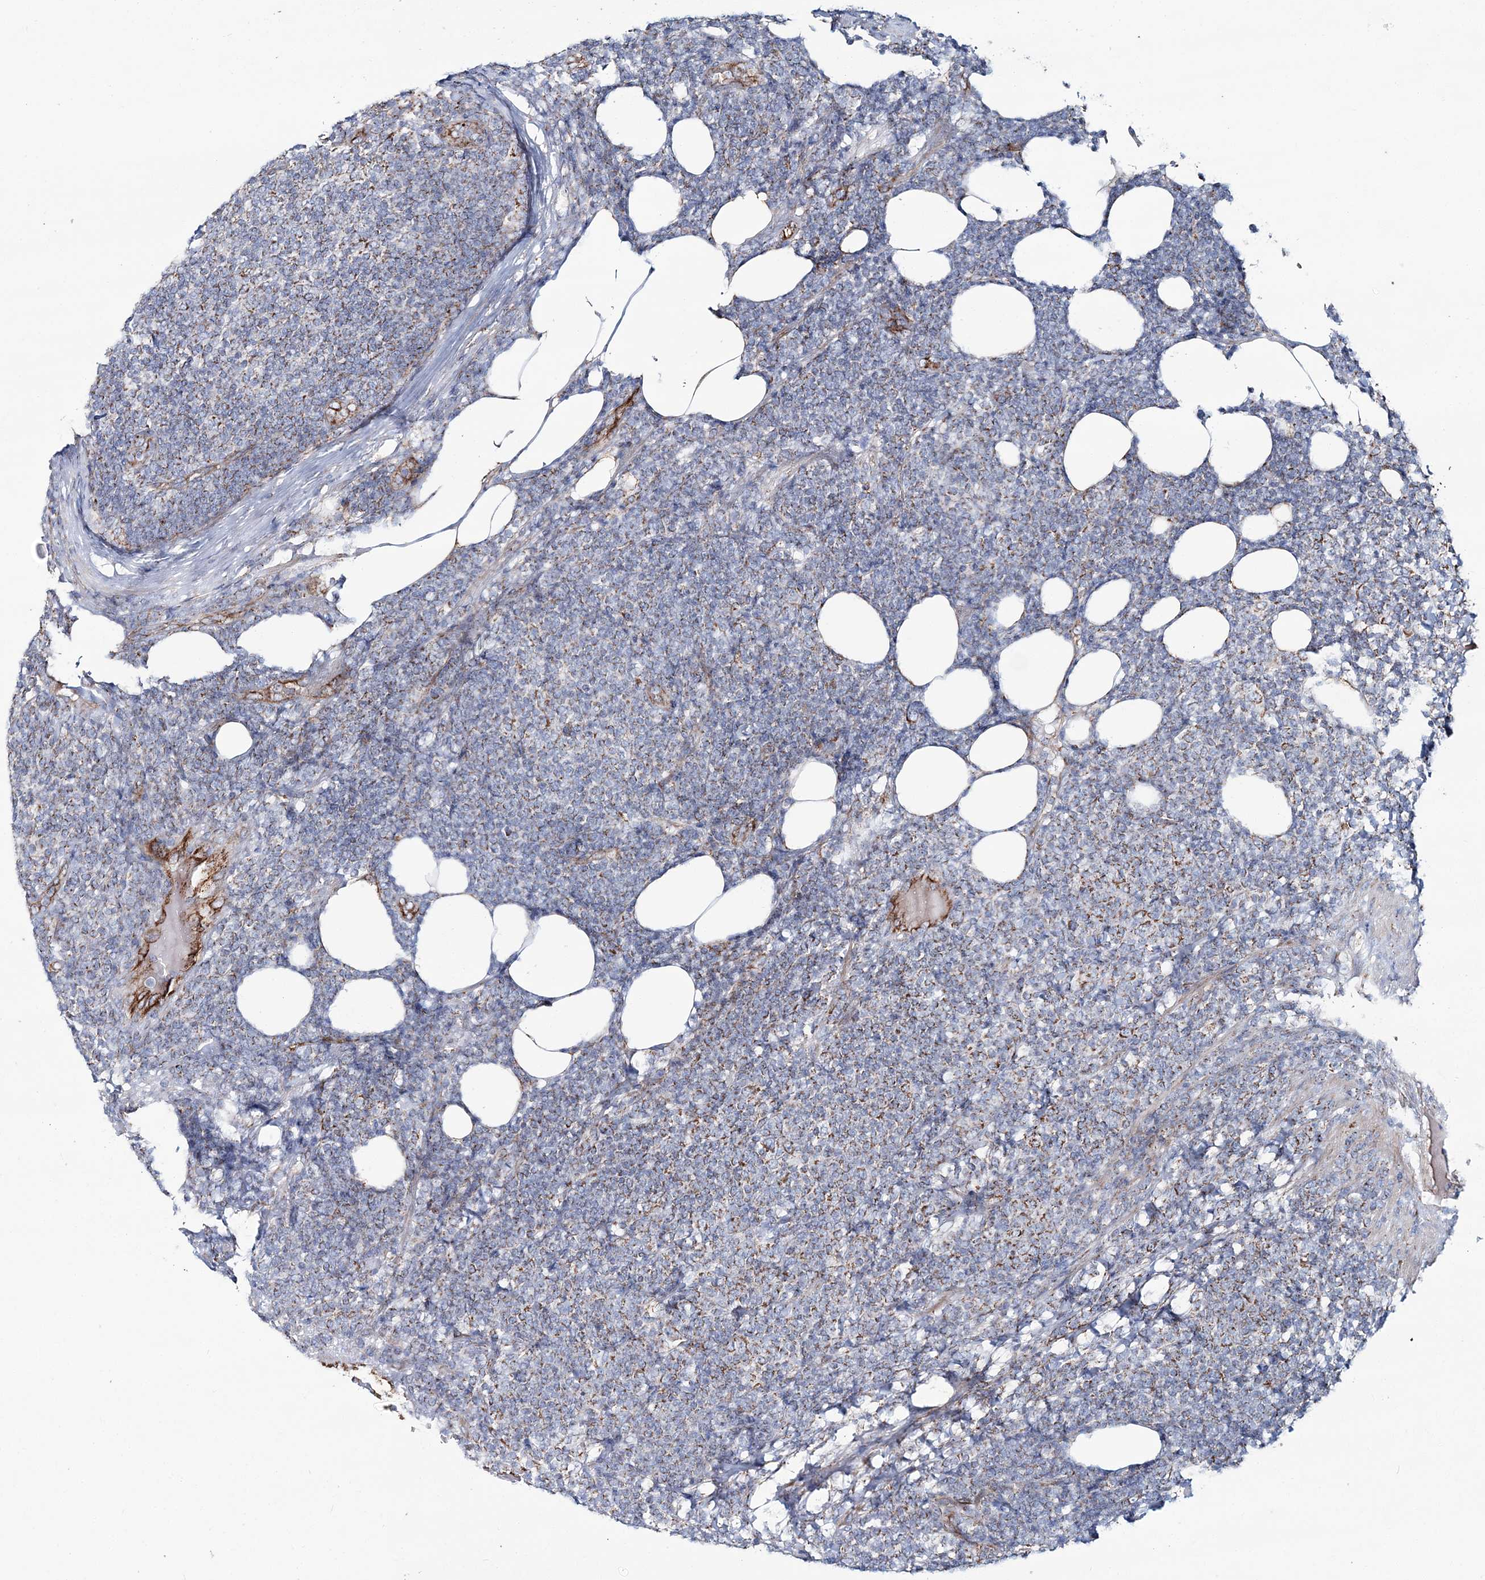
{"staining": {"intensity": "moderate", "quantity": "25%-75%", "location": "cytoplasmic/membranous"}, "tissue": "lymphoma", "cell_type": "Tumor cells", "image_type": "cancer", "snomed": [{"axis": "morphology", "description": "Malignant lymphoma, non-Hodgkin's type, Low grade"}, {"axis": "topography", "description": "Lymph node"}], "caption": "Protein expression analysis of low-grade malignant lymphoma, non-Hodgkin's type reveals moderate cytoplasmic/membranous expression in about 25%-75% of tumor cells.", "gene": "ARHGAP6", "patient": {"sex": "male", "age": 66}}